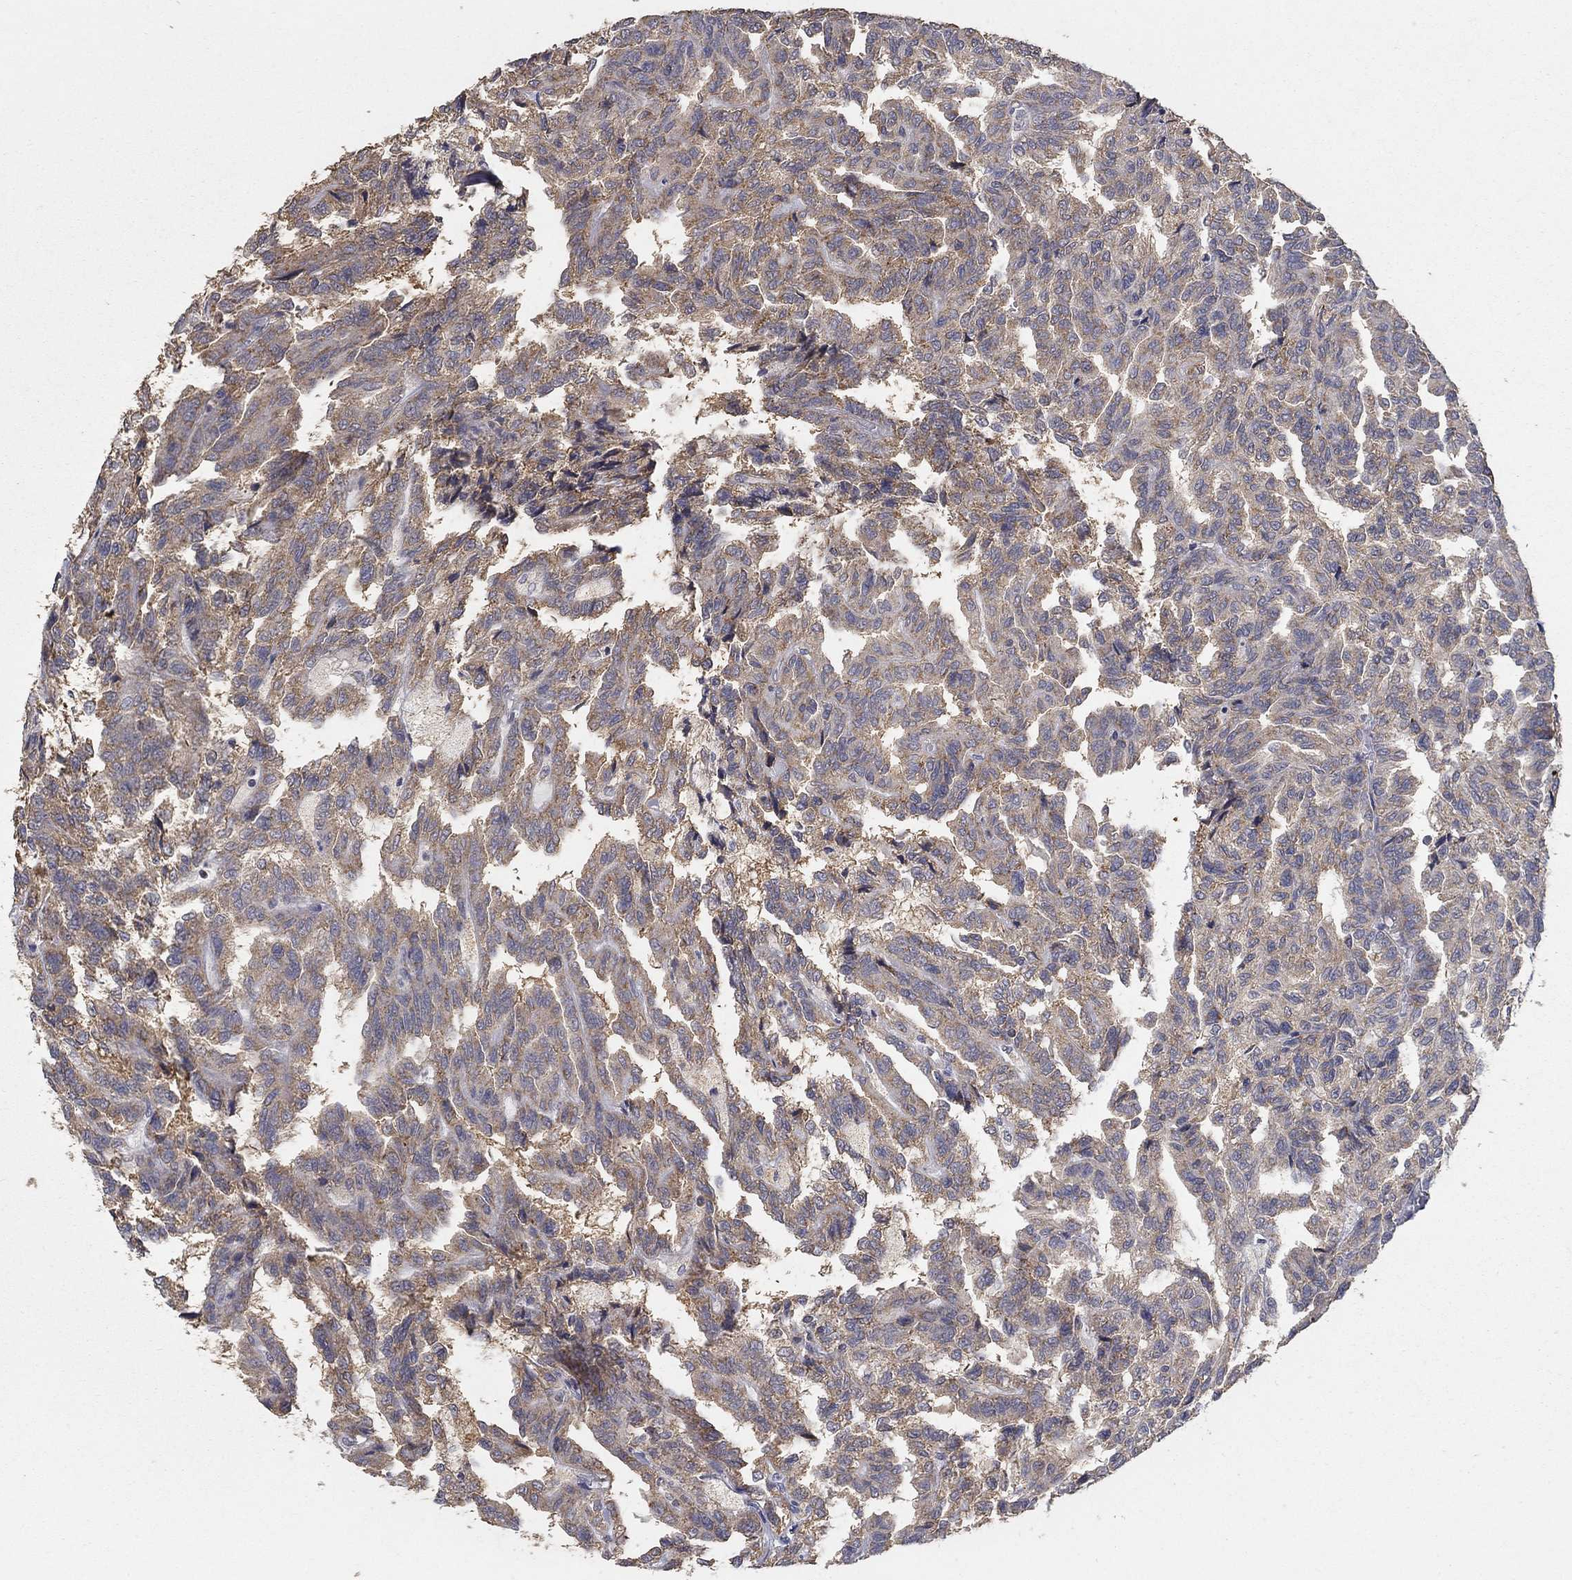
{"staining": {"intensity": "weak", "quantity": ">75%", "location": "cytoplasmic/membranous"}, "tissue": "renal cancer", "cell_type": "Tumor cells", "image_type": "cancer", "snomed": [{"axis": "morphology", "description": "Adenocarcinoma, NOS"}, {"axis": "topography", "description": "Kidney"}], "caption": "IHC staining of renal cancer (adenocarcinoma), which demonstrates low levels of weak cytoplasmic/membranous expression in approximately >75% of tumor cells indicating weak cytoplasmic/membranous protein positivity. The staining was performed using DAB (brown) for protein detection and nuclei were counterstained in hematoxylin (blue).", "gene": "GPSM1", "patient": {"sex": "male", "age": 79}}